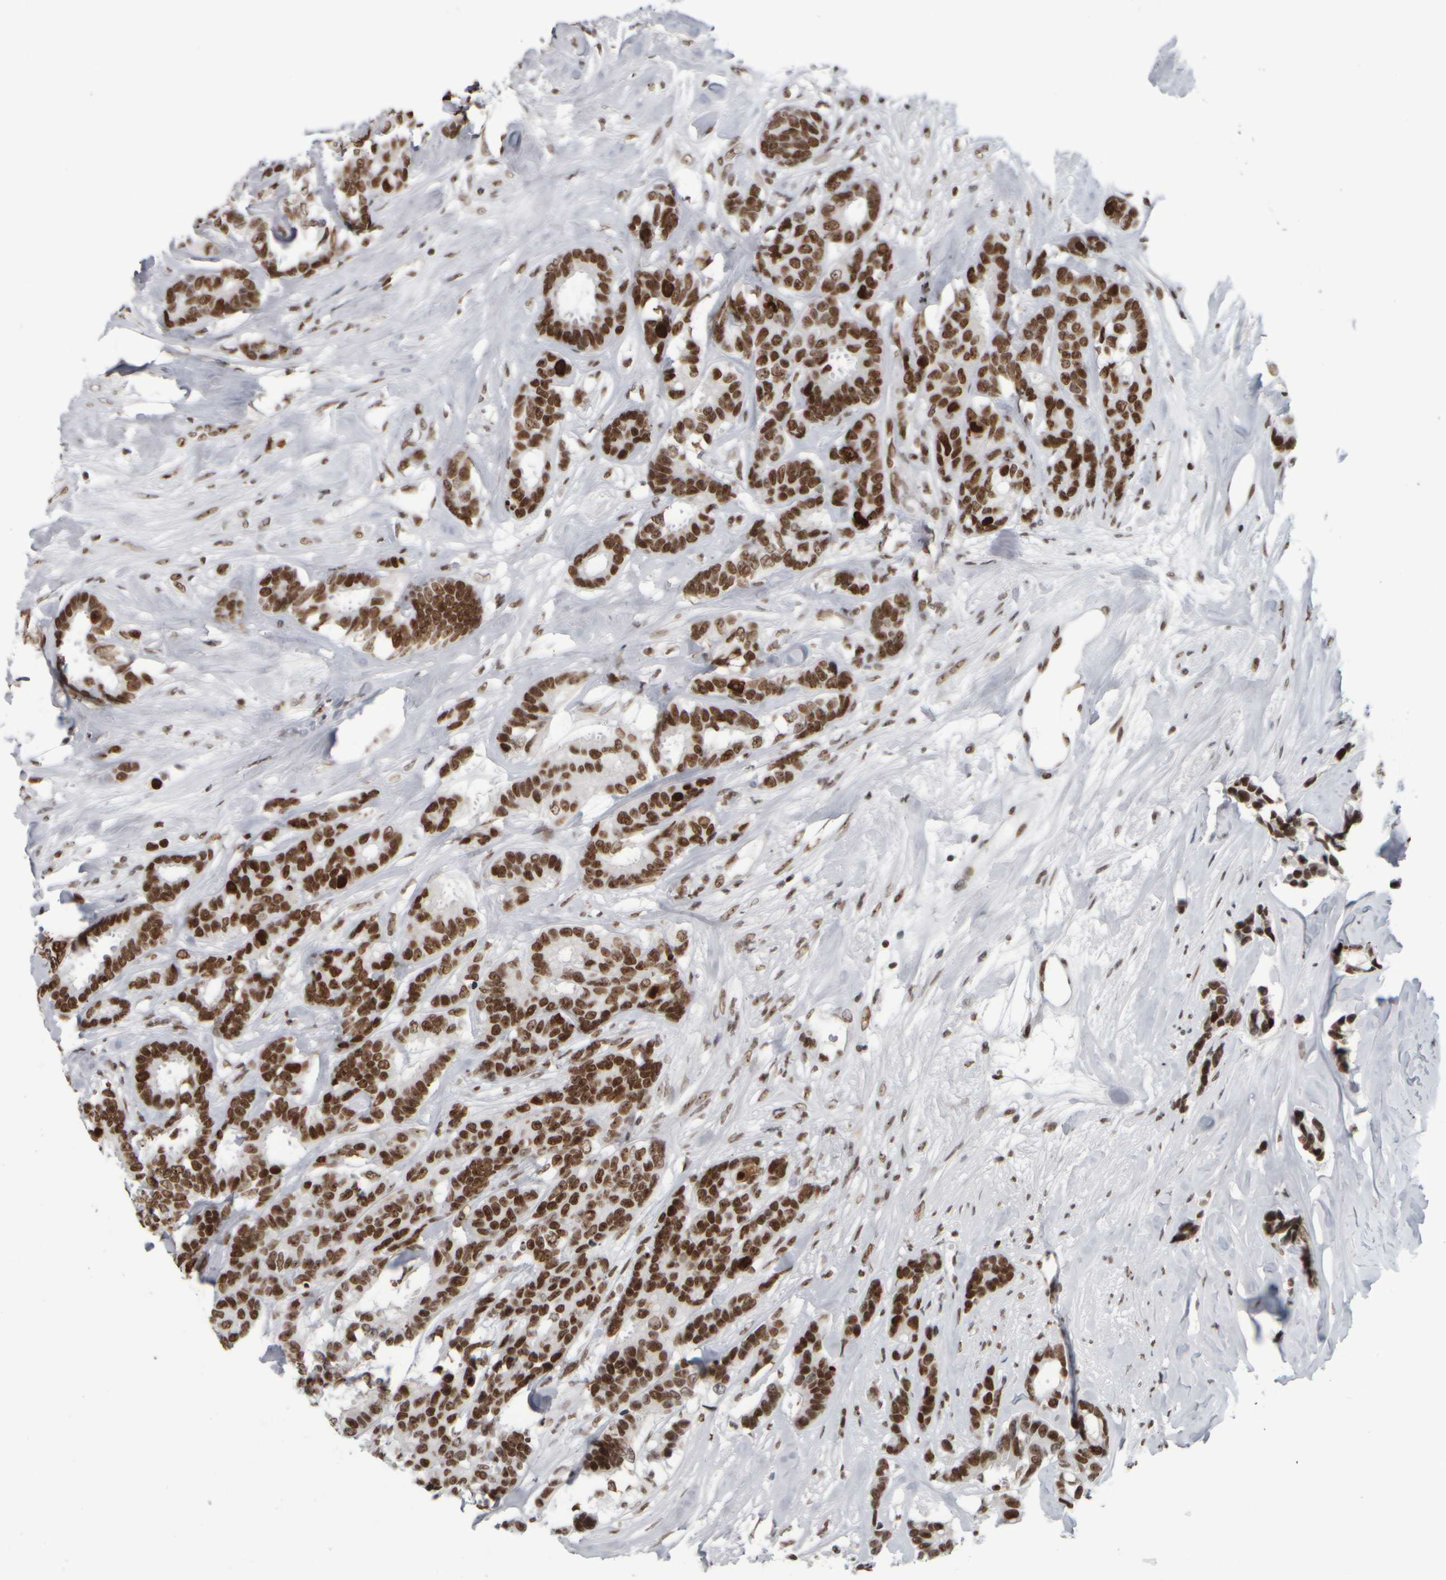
{"staining": {"intensity": "strong", "quantity": ">75%", "location": "nuclear"}, "tissue": "breast cancer", "cell_type": "Tumor cells", "image_type": "cancer", "snomed": [{"axis": "morphology", "description": "Duct carcinoma"}, {"axis": "topography", "description": "Breast"}], "caption": "Tumor cells show strong nuclear positivity in approximately >75% of cells in breast cancer.", "gene": "TOP2B", "patient": {"sex": "female", "age": 87}}